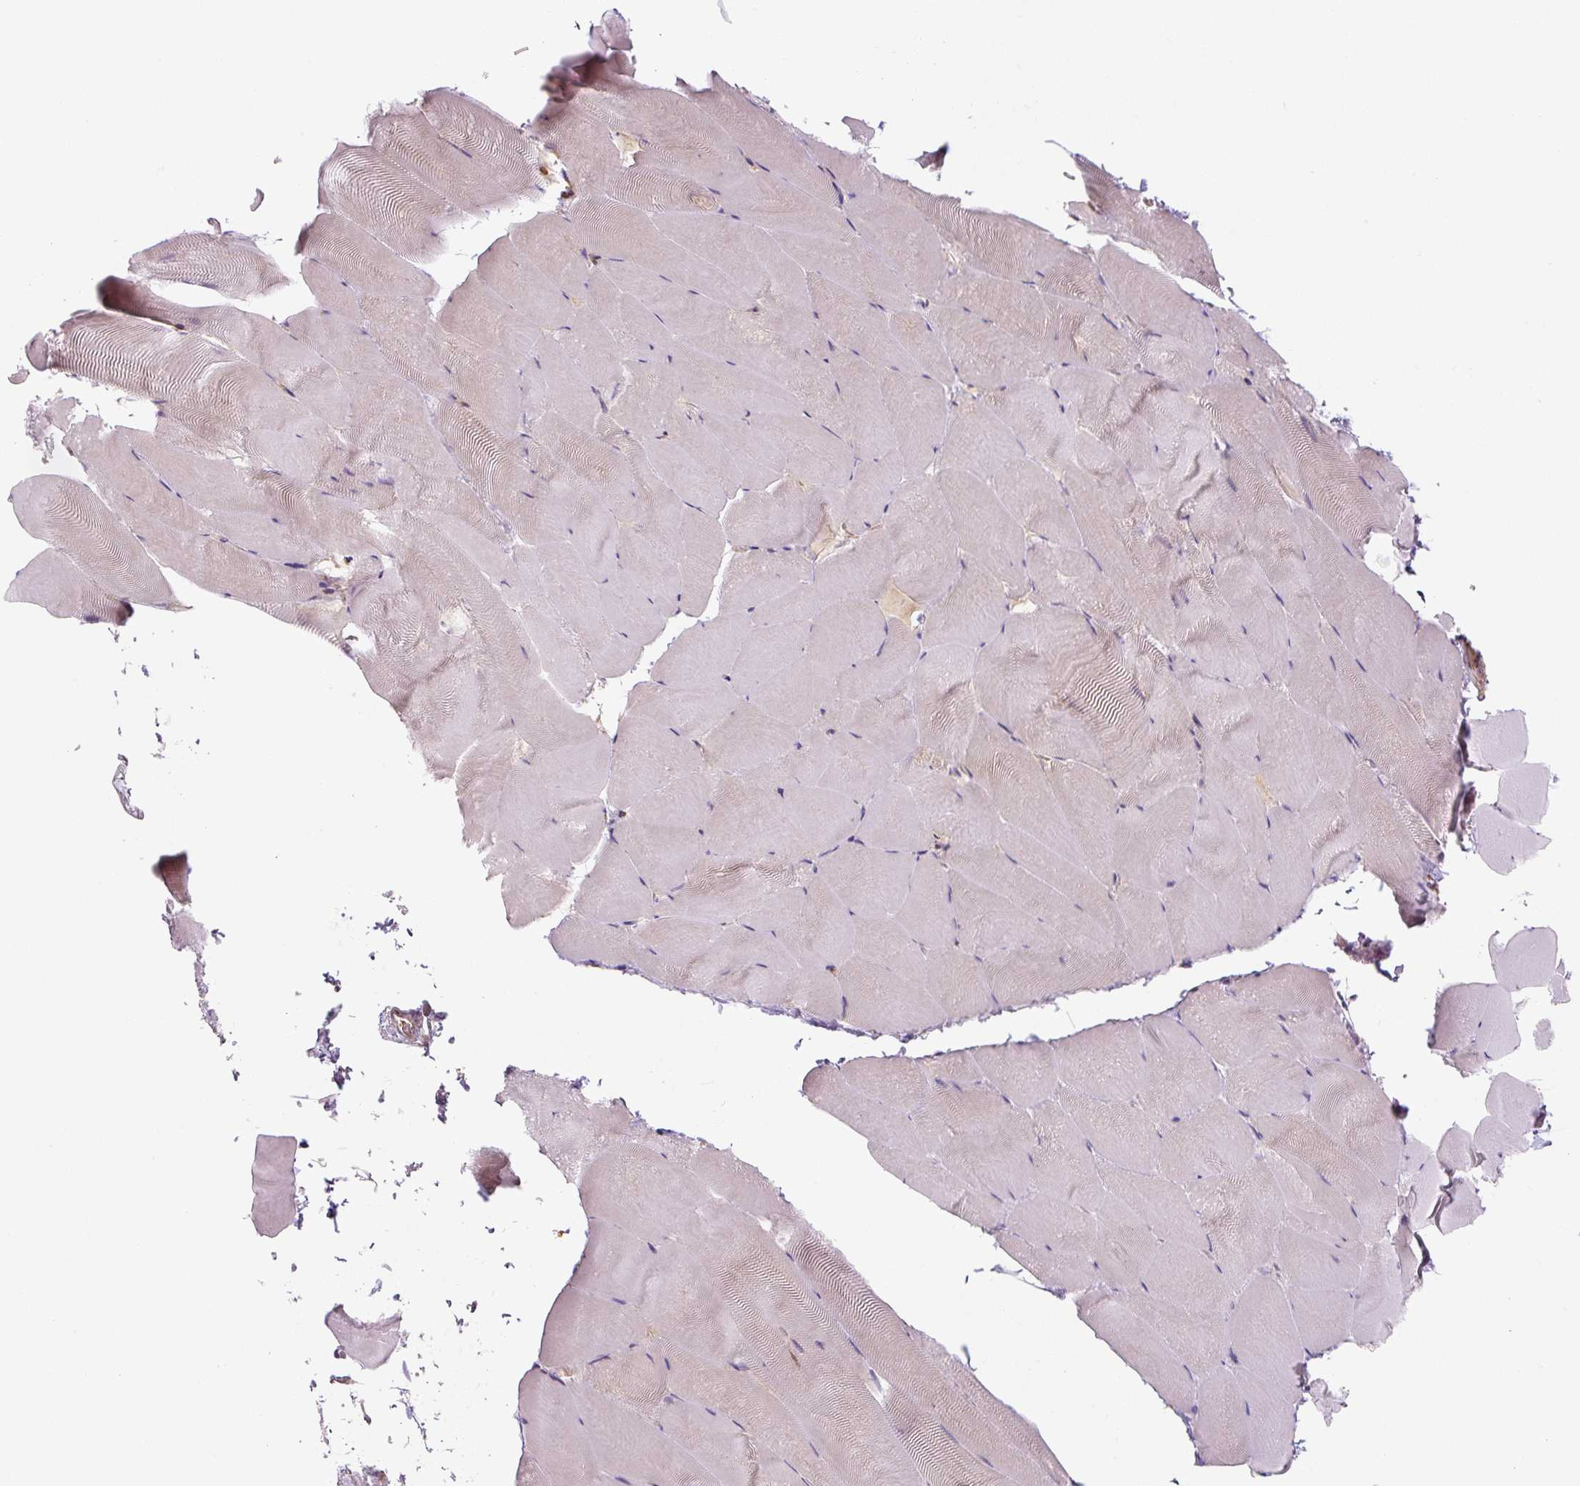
{"staining": {"intensity": "weak", "quantity": "<25%", "location": "cytoplasmic/membranous"}, "tissue": "skeletal muscle", "cell_type": "Myocytes", "image_type": "normal", "snomed": [{"axis": "morphology", "description": "Normal tissue, NOS"}, {"axis": "topography", "description": "Skeletal muscle"}], "caption": "Immunohistochemical staining of benign skeletal muscle reveals no significant expression in myocytes. Brightfield microscopy of immunohistochemistry stained with DAB (3,3'-diaminobenzidine) (brown) and hematoxylin (blue), captured at high magnification.", "gene": "RASA1", "patient": {"sex": "female", "age": 64}}